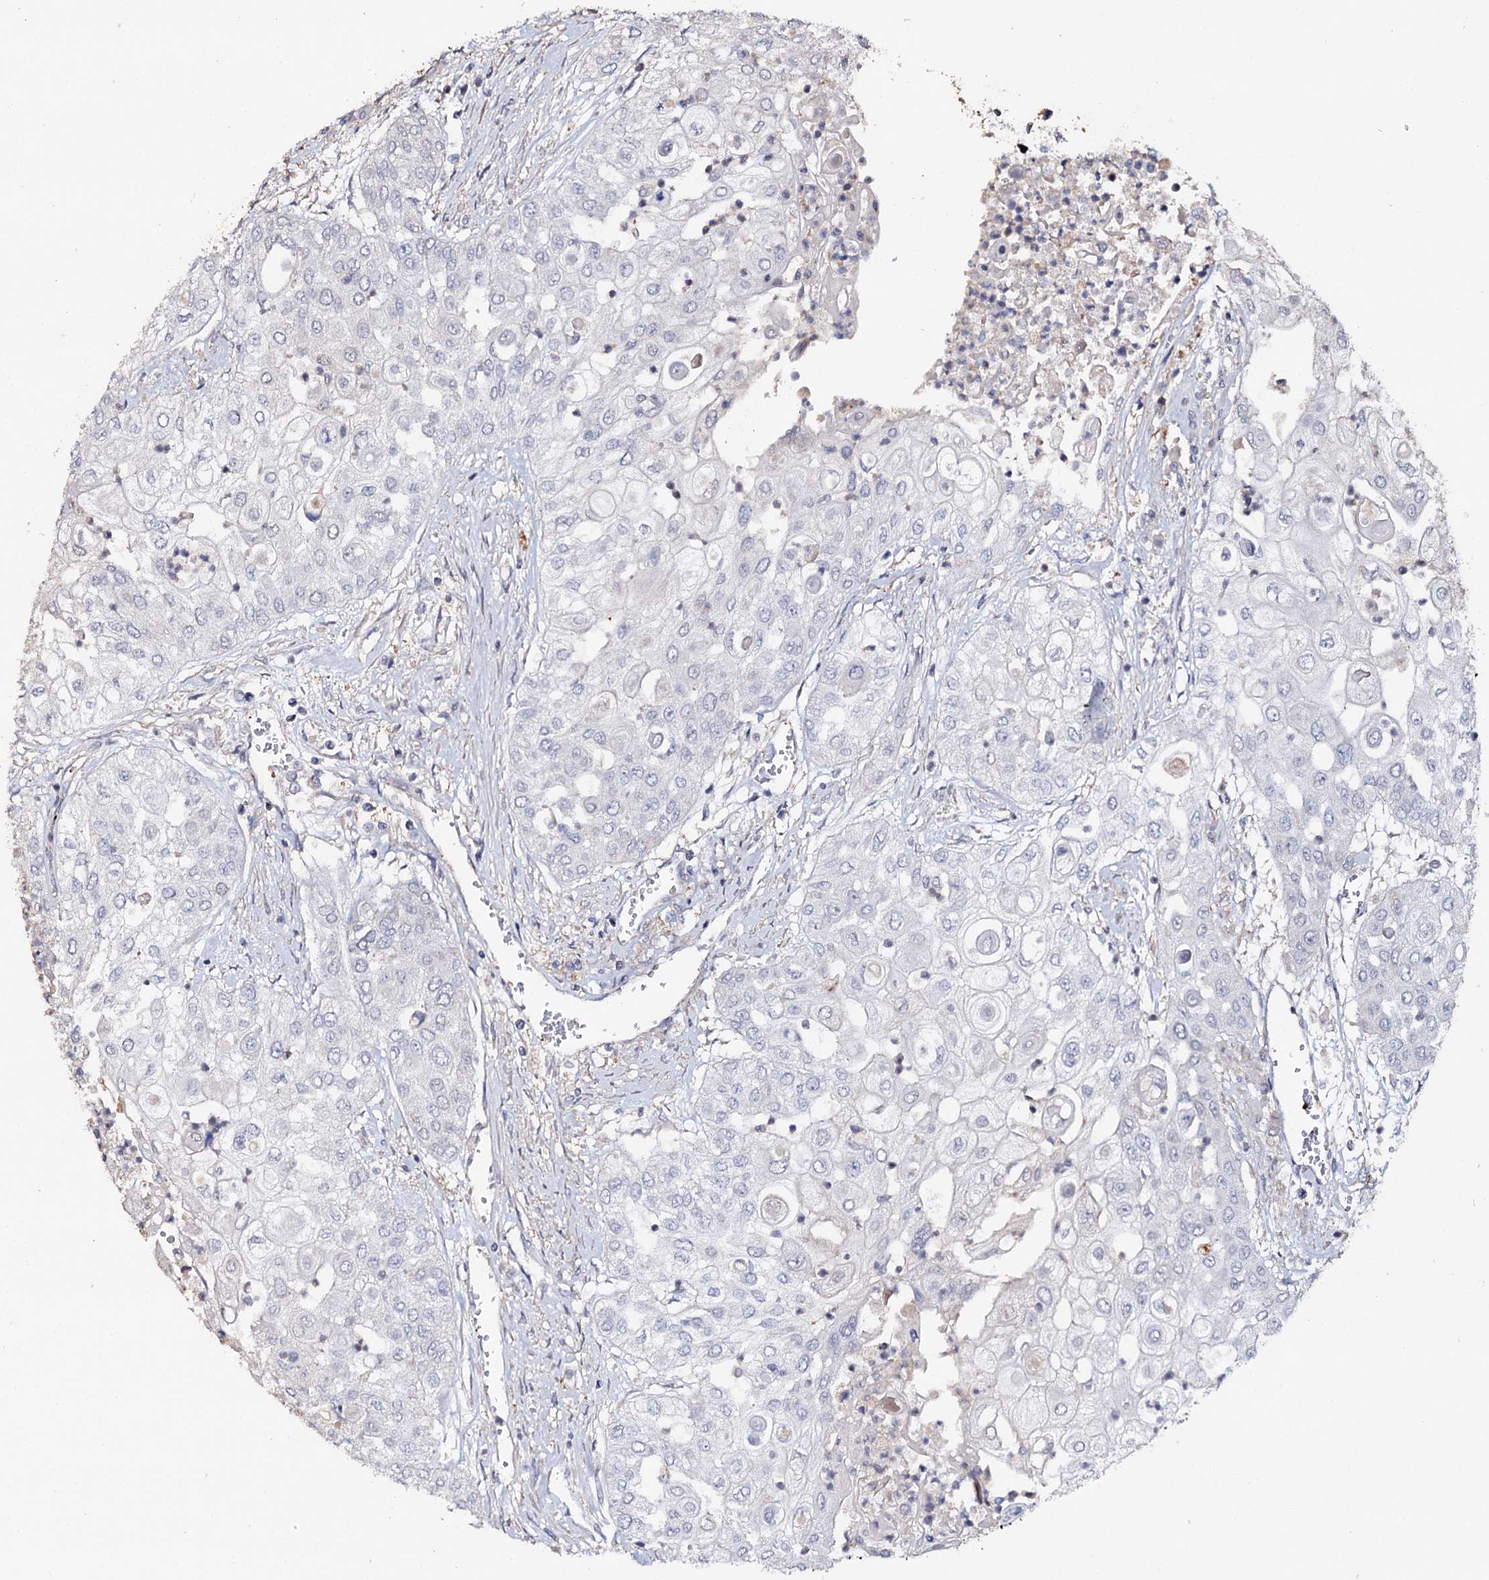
{"staining": {"intensity": "negative", "quantity": "none", "location": "none"}, "tissue": "urothelial cancer", "cell_type": "Tumor cells", "image_type": "cancer", "snomed": [{"axis": "morphology", "description": "Urothelial carcinoma, High grade"}, {"axis": "topography", "description": "Urinary bladder"}], "caption": "Immunohistochemistry (IHC) of urothelial cancer shows no positivity in tumor cells. (Brightfield microscopy of DAB (3,3'-diaminobenzidine) immunohistochemistry at high magnification).", "gene": "DNAH6", "patient": {"sex": "female", "age": 79}}